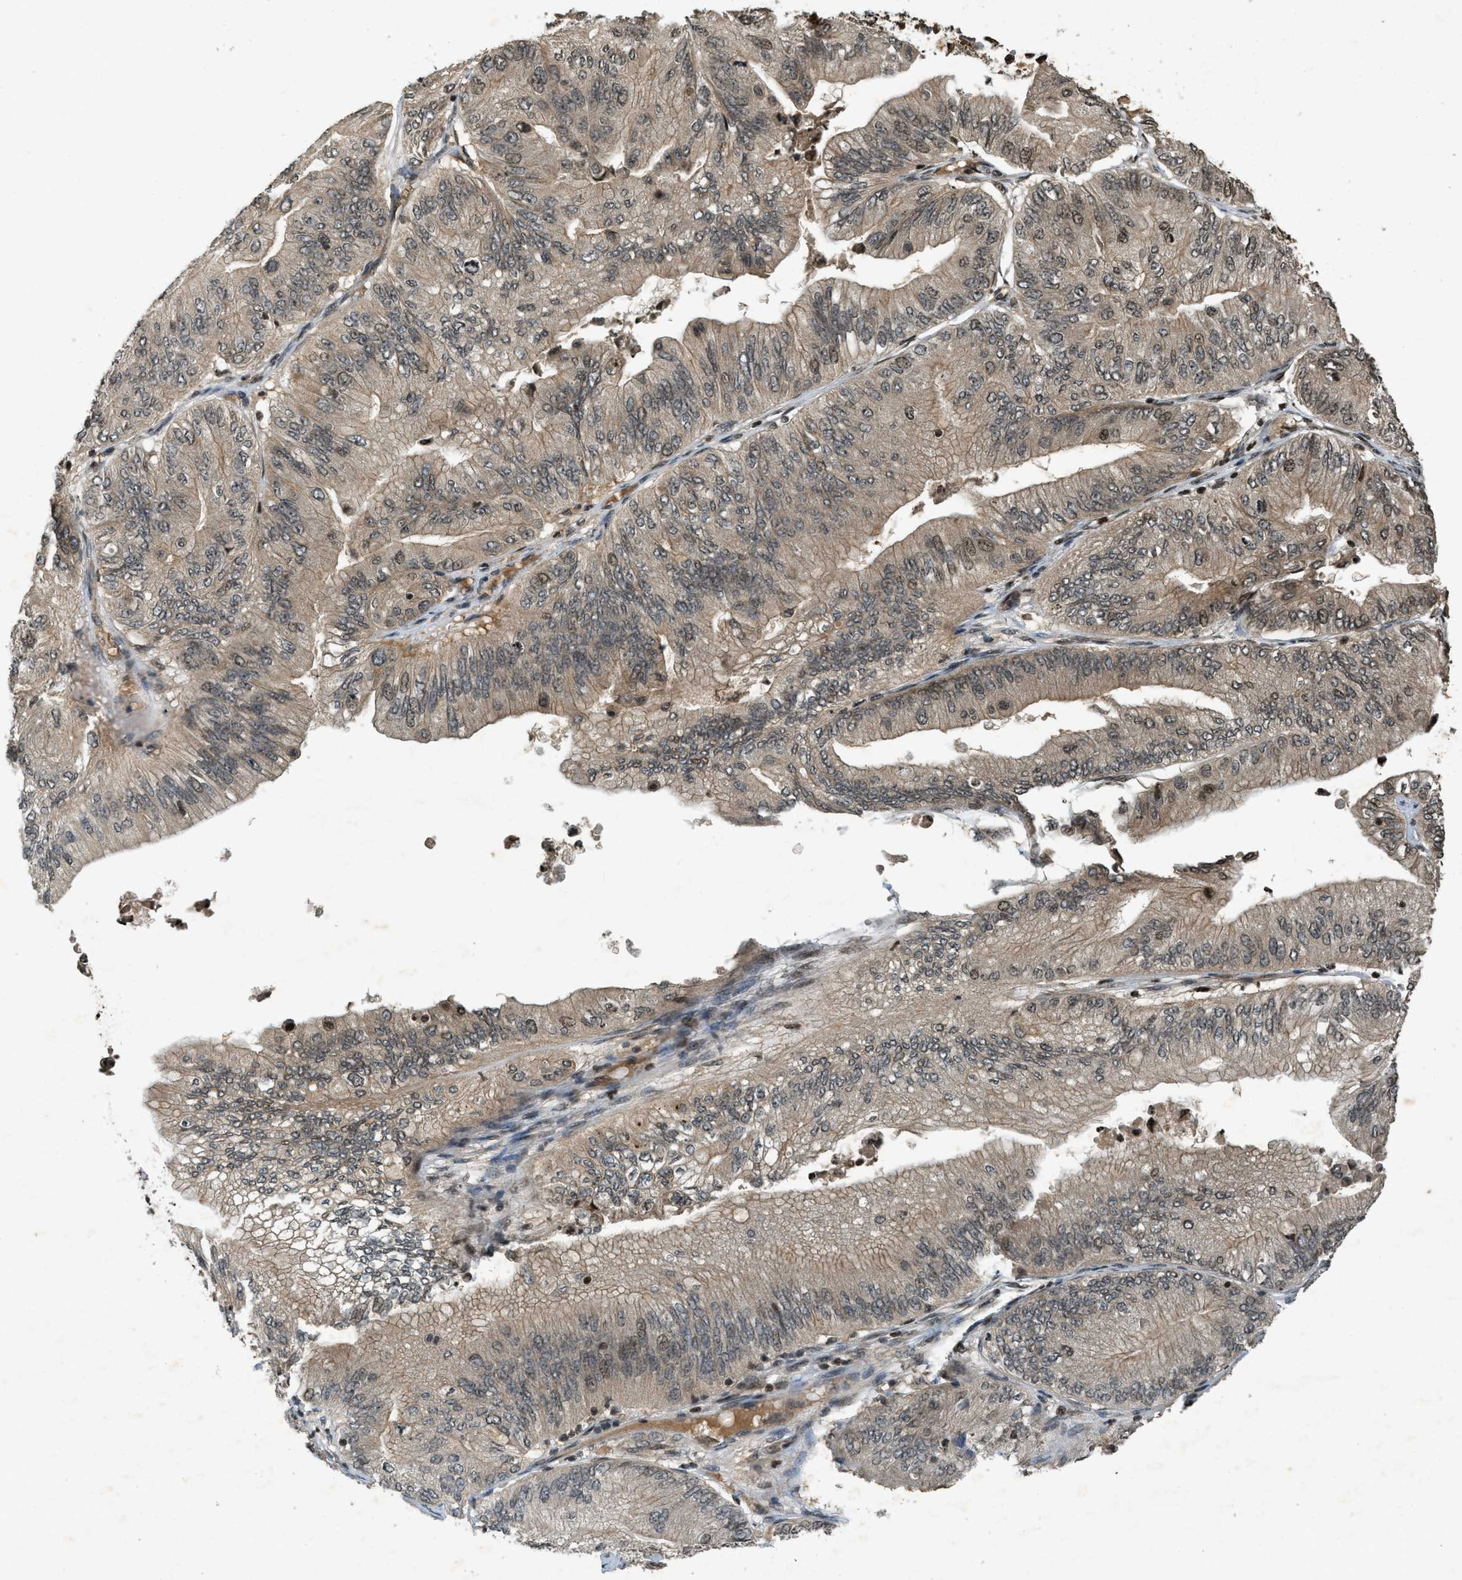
{"staining": {"intensity": "moderate", "quantity": "25%-75%", "location": "cytoplasmic/membranous,nuclear"}, "tissue": "ovarian cancer", "cell_type": "Tumor cells", "image_type": "cancer", "snomed": [{"axis": "morphology", "description": "Cystadenocarcinoma, mucinous, NOS"}, {"axis": "topography", "description": "Ovary"}], "caption": "The immunohistochemical stain shows moderate cytoplasmic/membranous and nuclear expression in tumor cells of mucinous cystadenocarcinoma (ovarian) tissue. (Brightfield microscopy of DAB IHC at high magnification).", "gene": "SIAH1", "patient": {"sex": "female", "age": 61}}